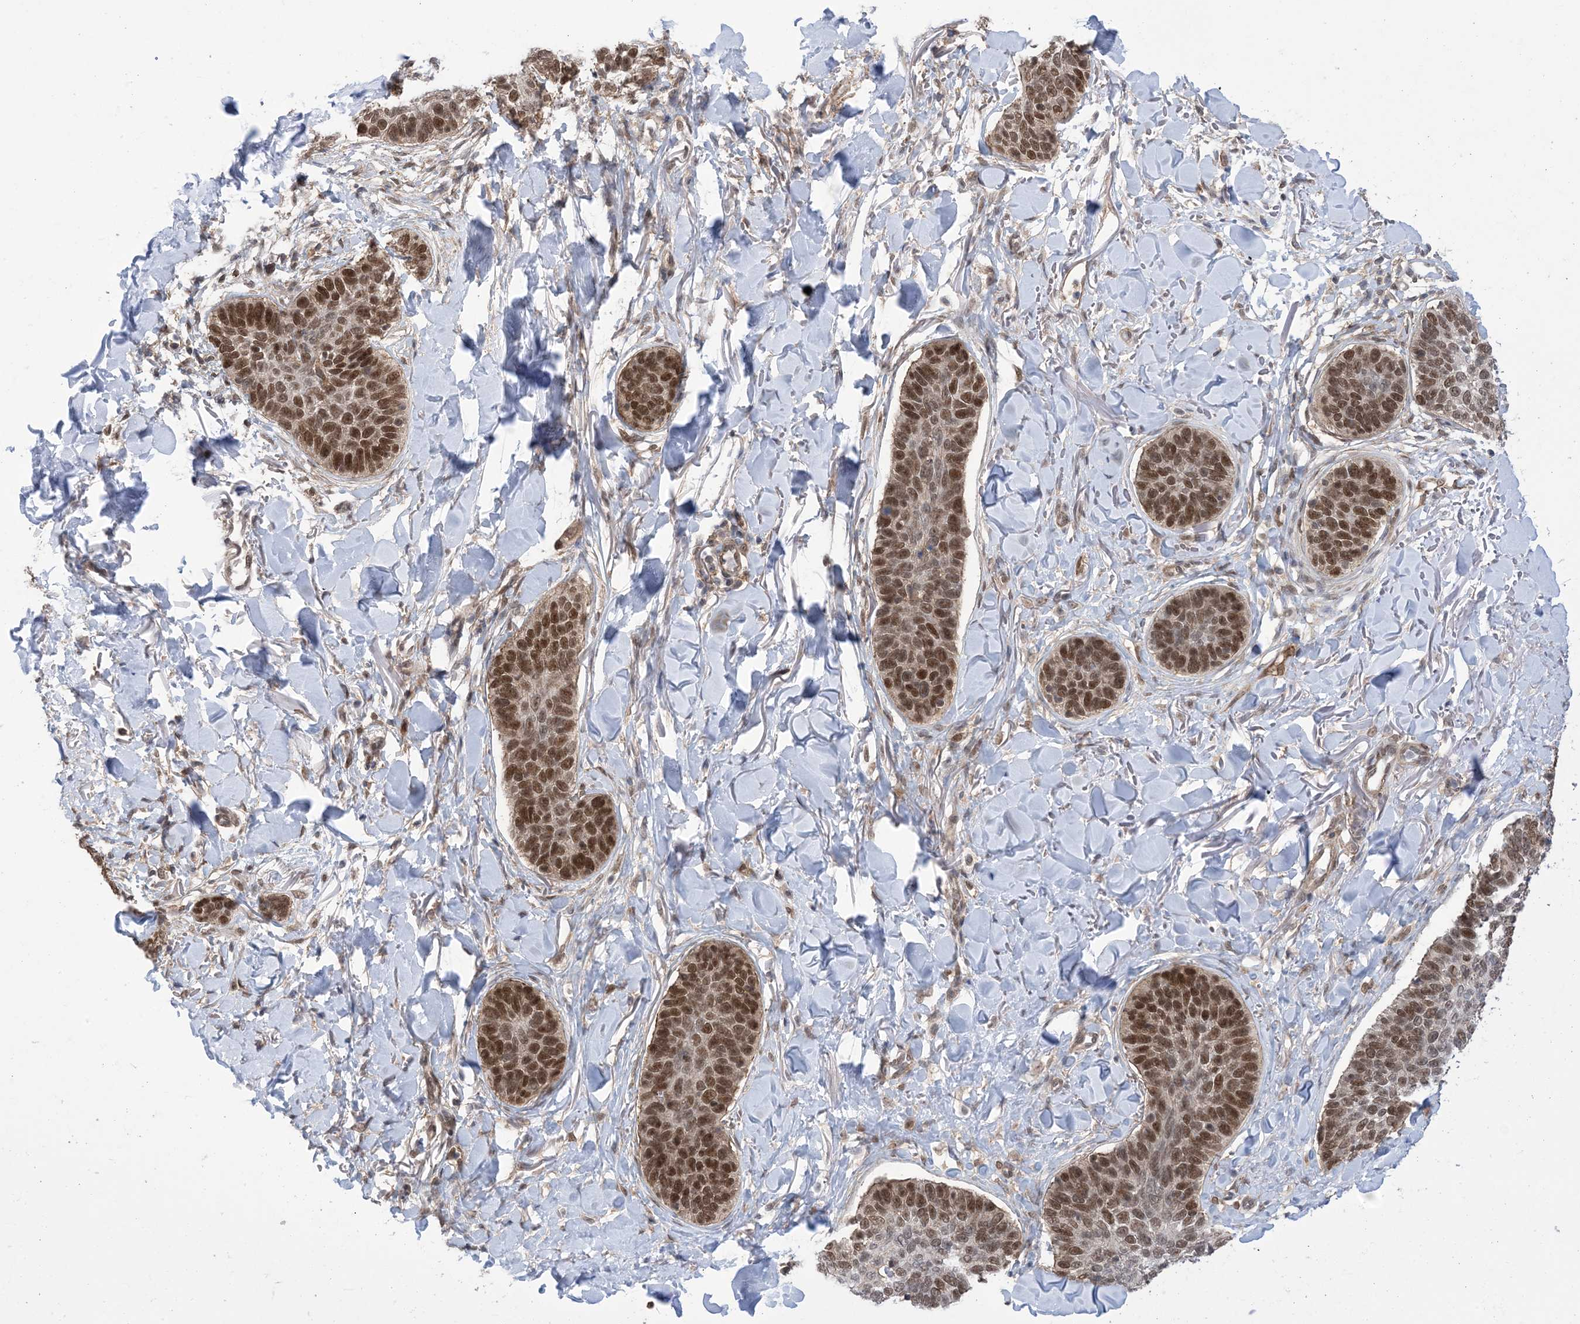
{"staining": {"intensity": "strong", "quantity": ">75%", "location": "nuclear"}, "tissue": "skin cancer", "cell_type": "Tumor cells", "image_type": "cancer", "snomed": [{"axis": "morphology", "description": "Basal cell carcinoma"}, {"axis": "topography", "description": "Skin"}], "caption": "About >75% of tumor cells in human skin cancer exhibit strong nuclear protein staining as visualized by brown immunohistochemical staining.", "gene": "ZNF8", "patient": {"sex": "male", "age": 85}}